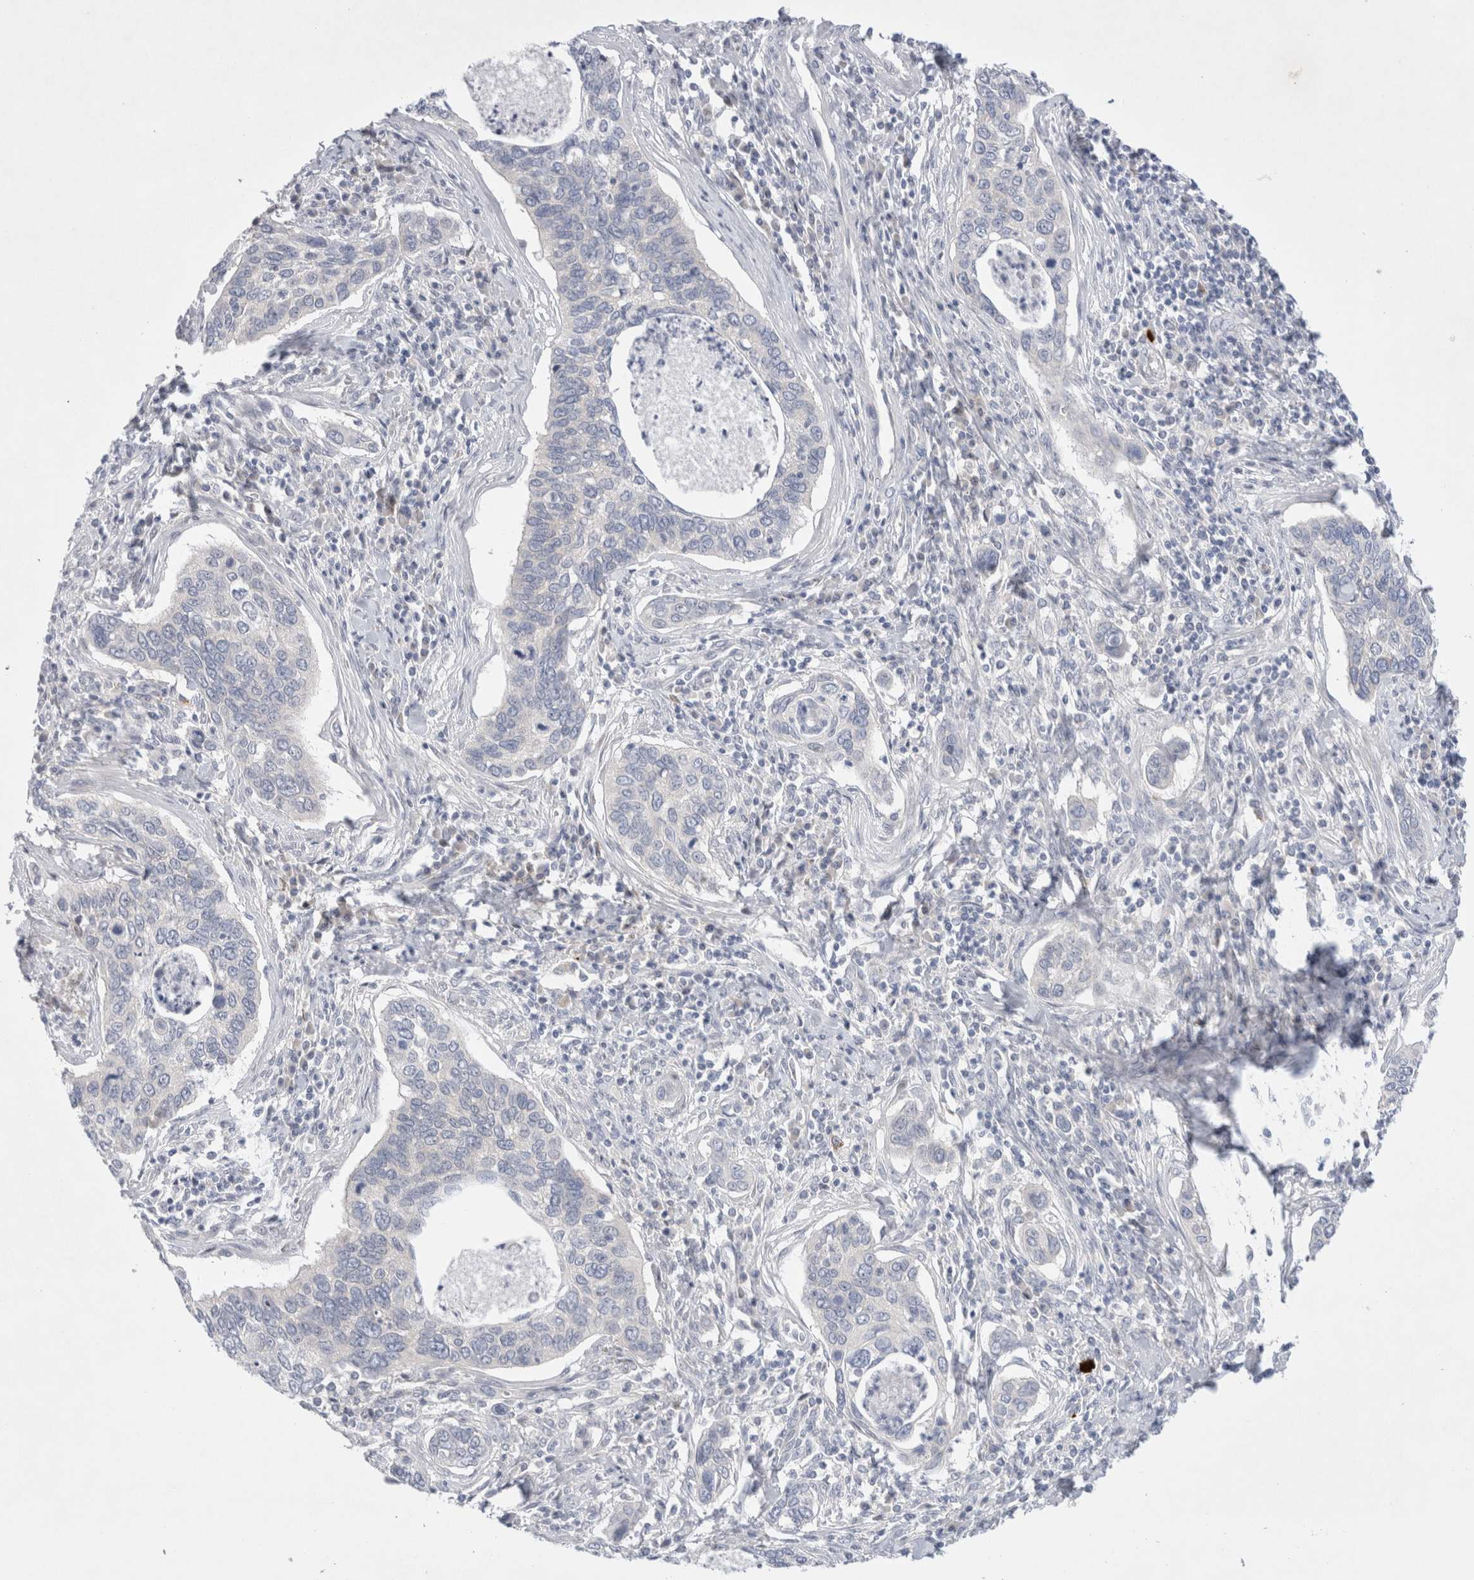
{"staining": {"intensity": "negative", "quantity": "none", "location": "none"}, "tissue": "cervical cancer", "cell_type": "Tumor cells", "image_type": "cancer", "snomed": [{"axis": "morphology", "description": "Squamous cell carcinoma, NOS"}, {"axis": "topography", "description": "Cervix"}], "caption": "Tumor cells are negative for protein expression in human squamous cell carcinoma (cervical). (DAB IHC visualized using brightfield microscopy, high magnification).", "gene": "RBM12B", "patient": {"sex": "female", "age": 53}}